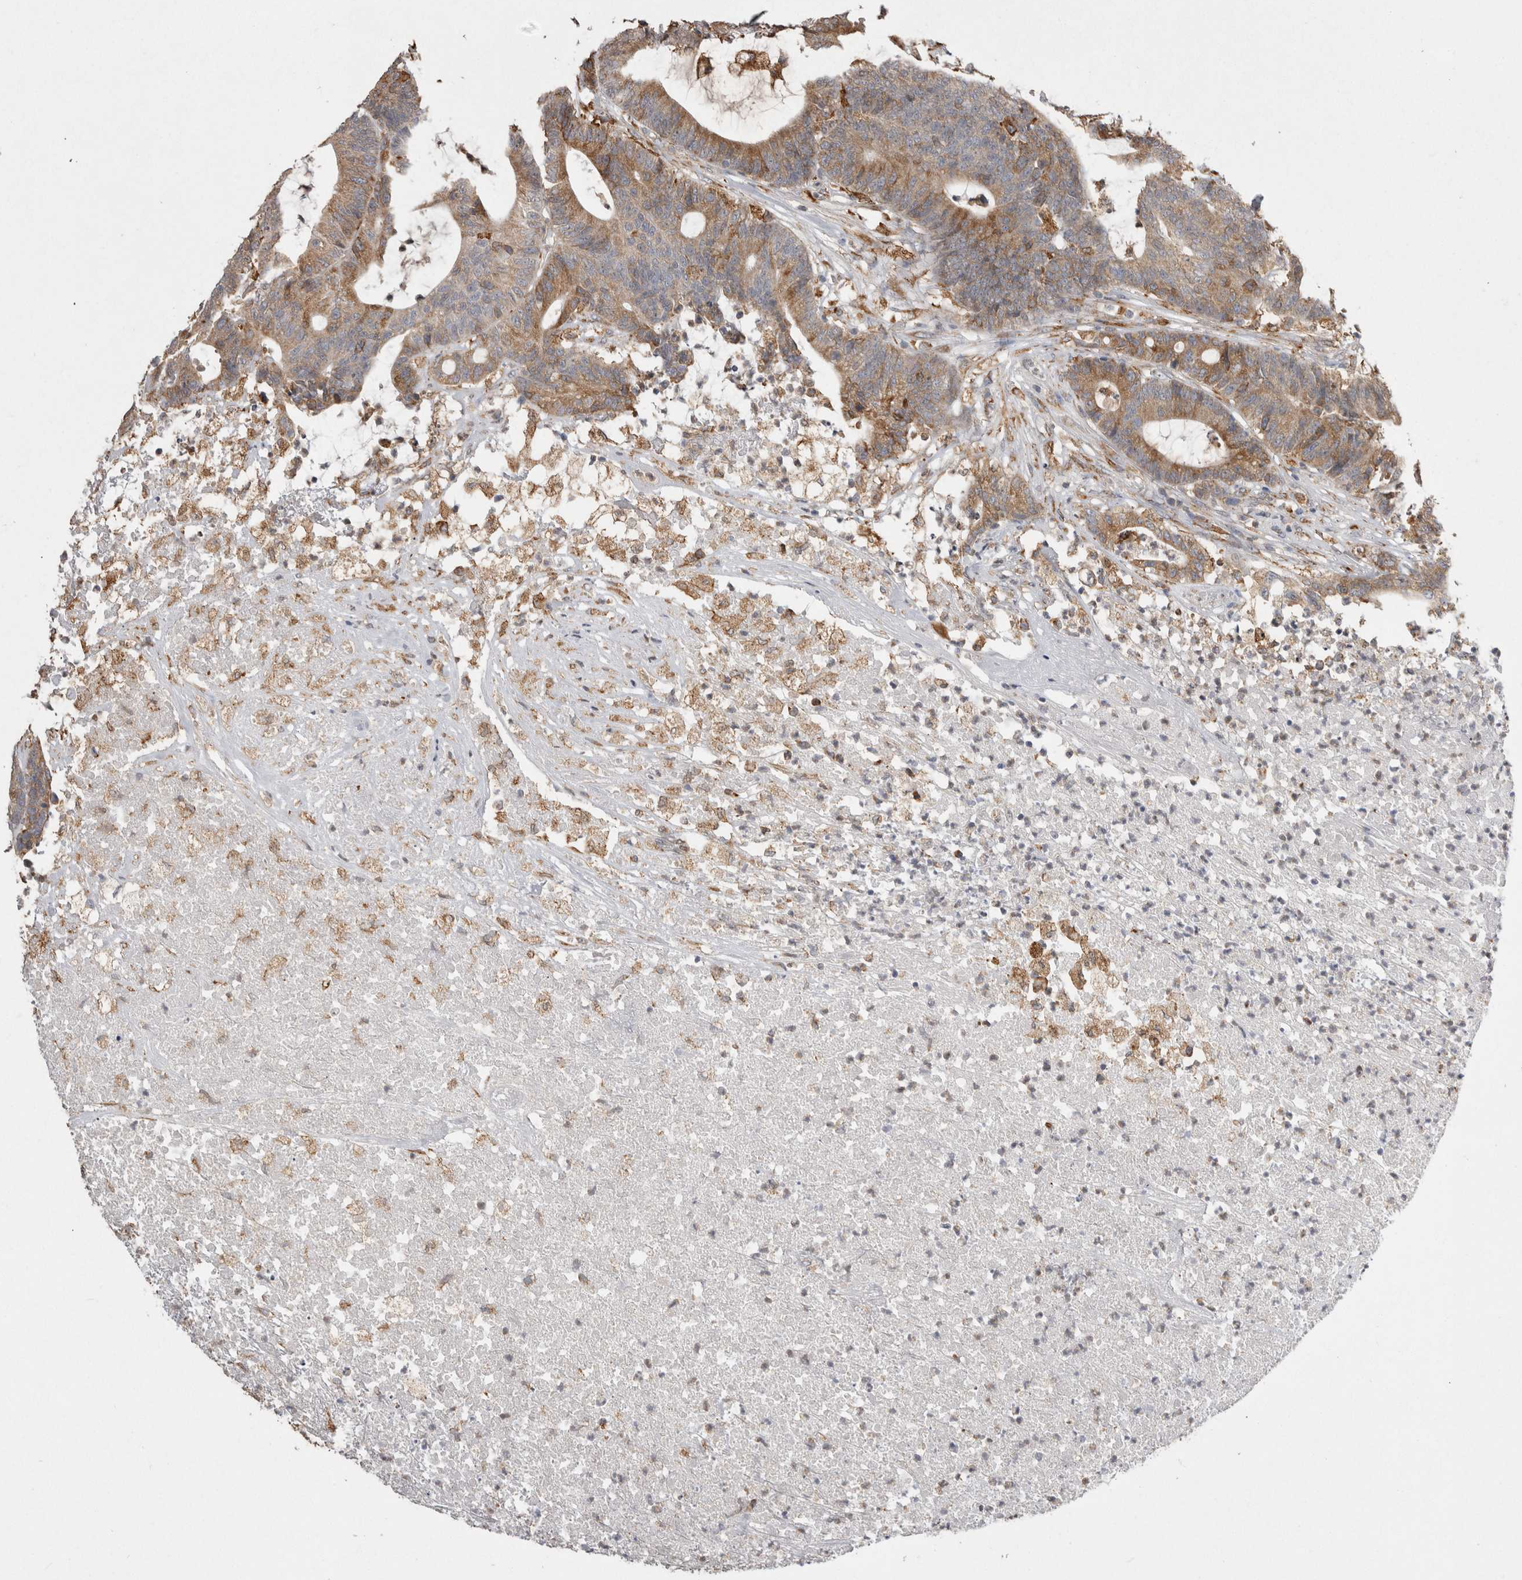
{"staining": {"intensity": "moderate", "quantity": ">75%", "location": "cytoplasmic/membranous"}, "tissue": "colorectal cancer", "cell_type": "Tumor cells", "image_type": "cancer", "snomed": [{"axis": "morphology", "description": "Adenocarcinoma, NOS"}, {"axis": "topography", "description": "Colon"}], "caption": "Immunohistochemistry image of neoplastic tissue: human colorectal cancer stained using IHC shows medium levels of moderate protein expression localized specifically in the cytoplasmic/membranous of tumor cells, appearing as a cytoplasmic/membranous brown color.", "gene": "LRPAP1", "patient": {"sex": "female", "age": 84}}